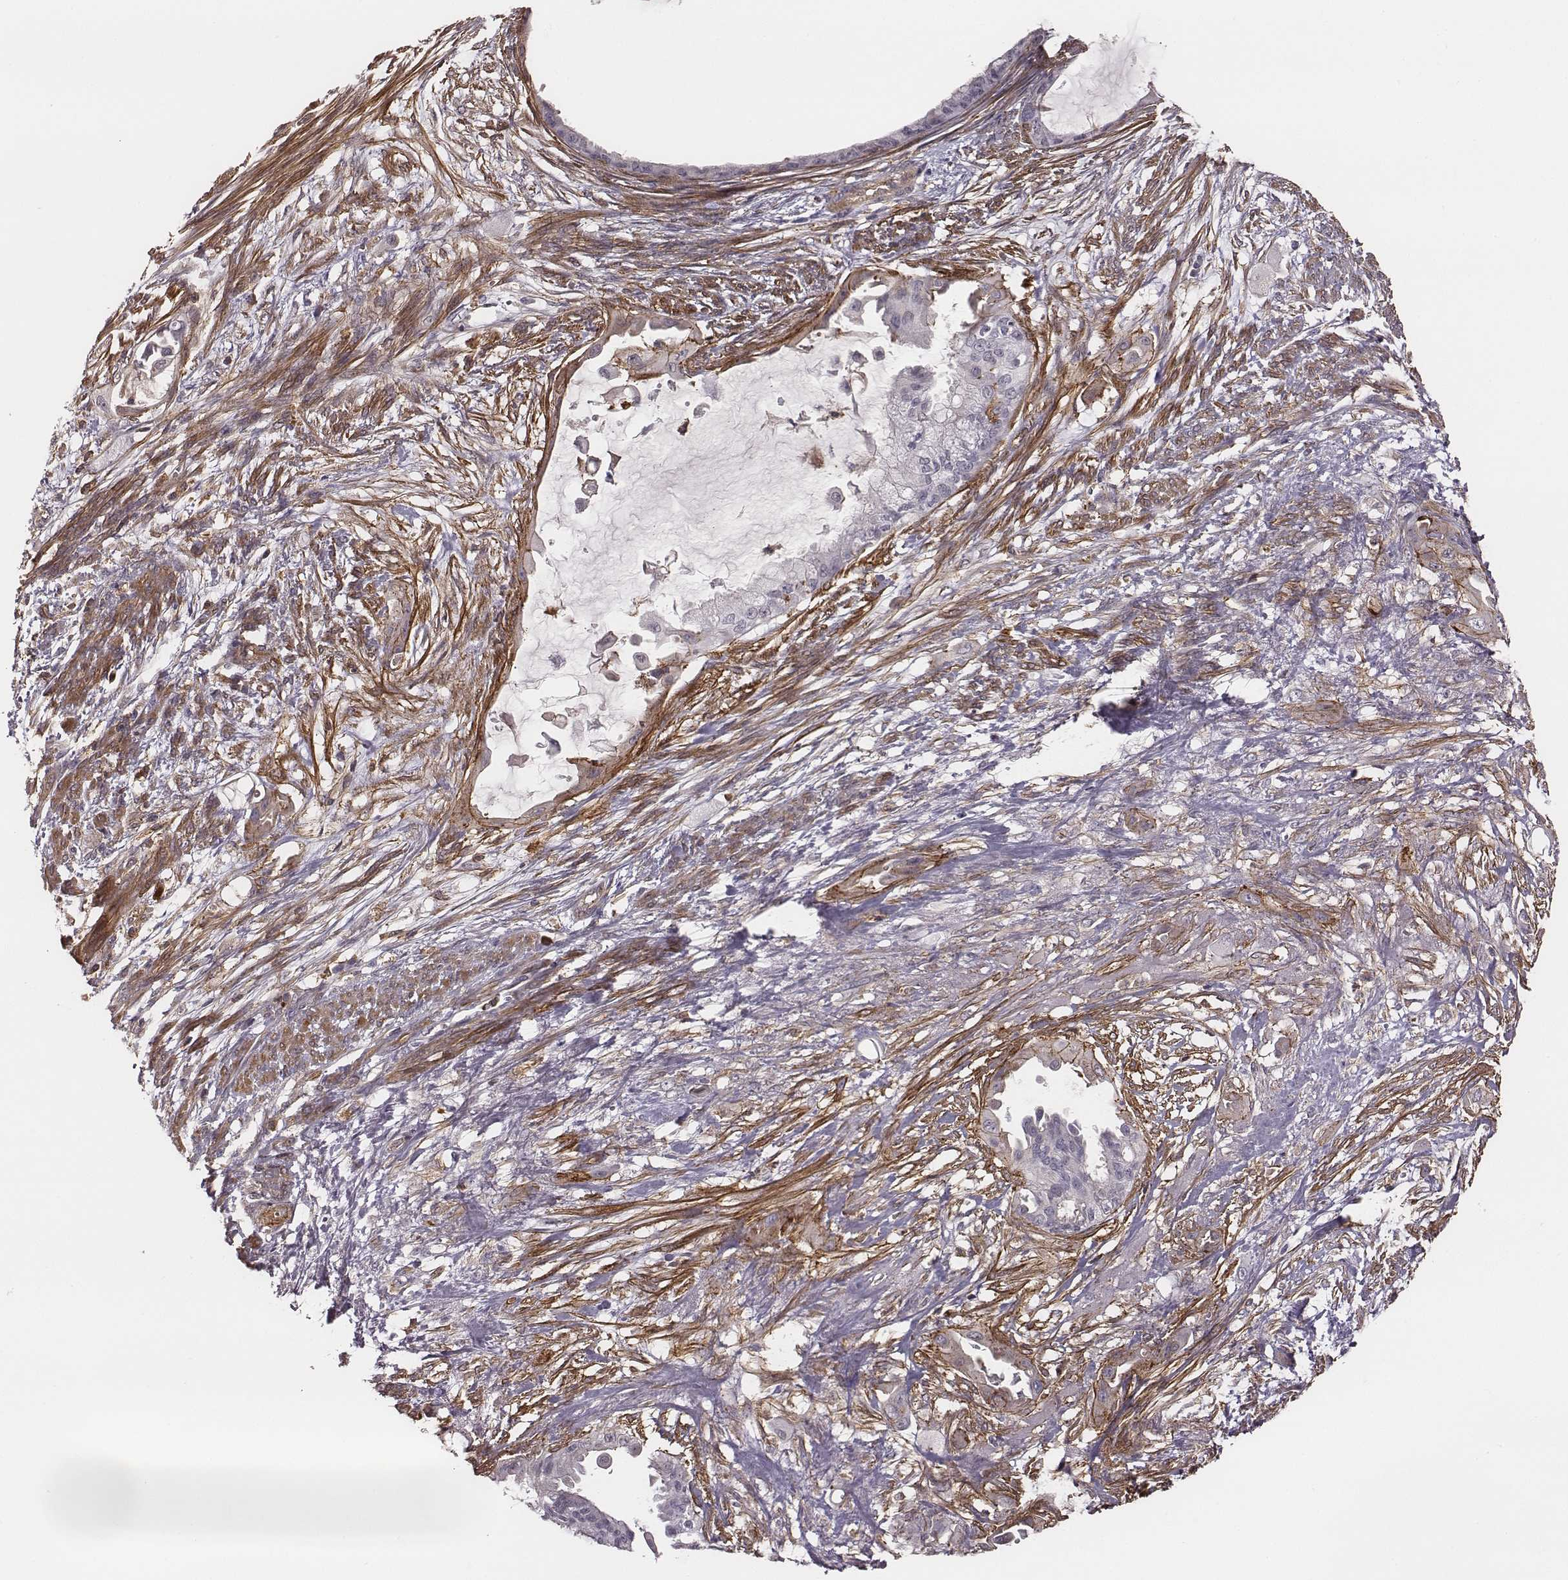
{"staining": {"intensity": "negative", "quantity": "none", "location": "none"}, "tissue": "endometrial cancer", "cell_type": "Tumor cells", "image_type": "cancer", "snomed": [{"axis": "morphology", "description": "Adenocarcinoma, NOS"}, {"axis": "topography", "description": "Endometrium"}], "caption": "Immunohistochemistry micrograph of neoplastic tissue: endometrial cancer stained with DAB exhibits no significant protein staining in tumor cells.", "gene": "ZYX", "patient": {"sex": "female", "age": 86}}